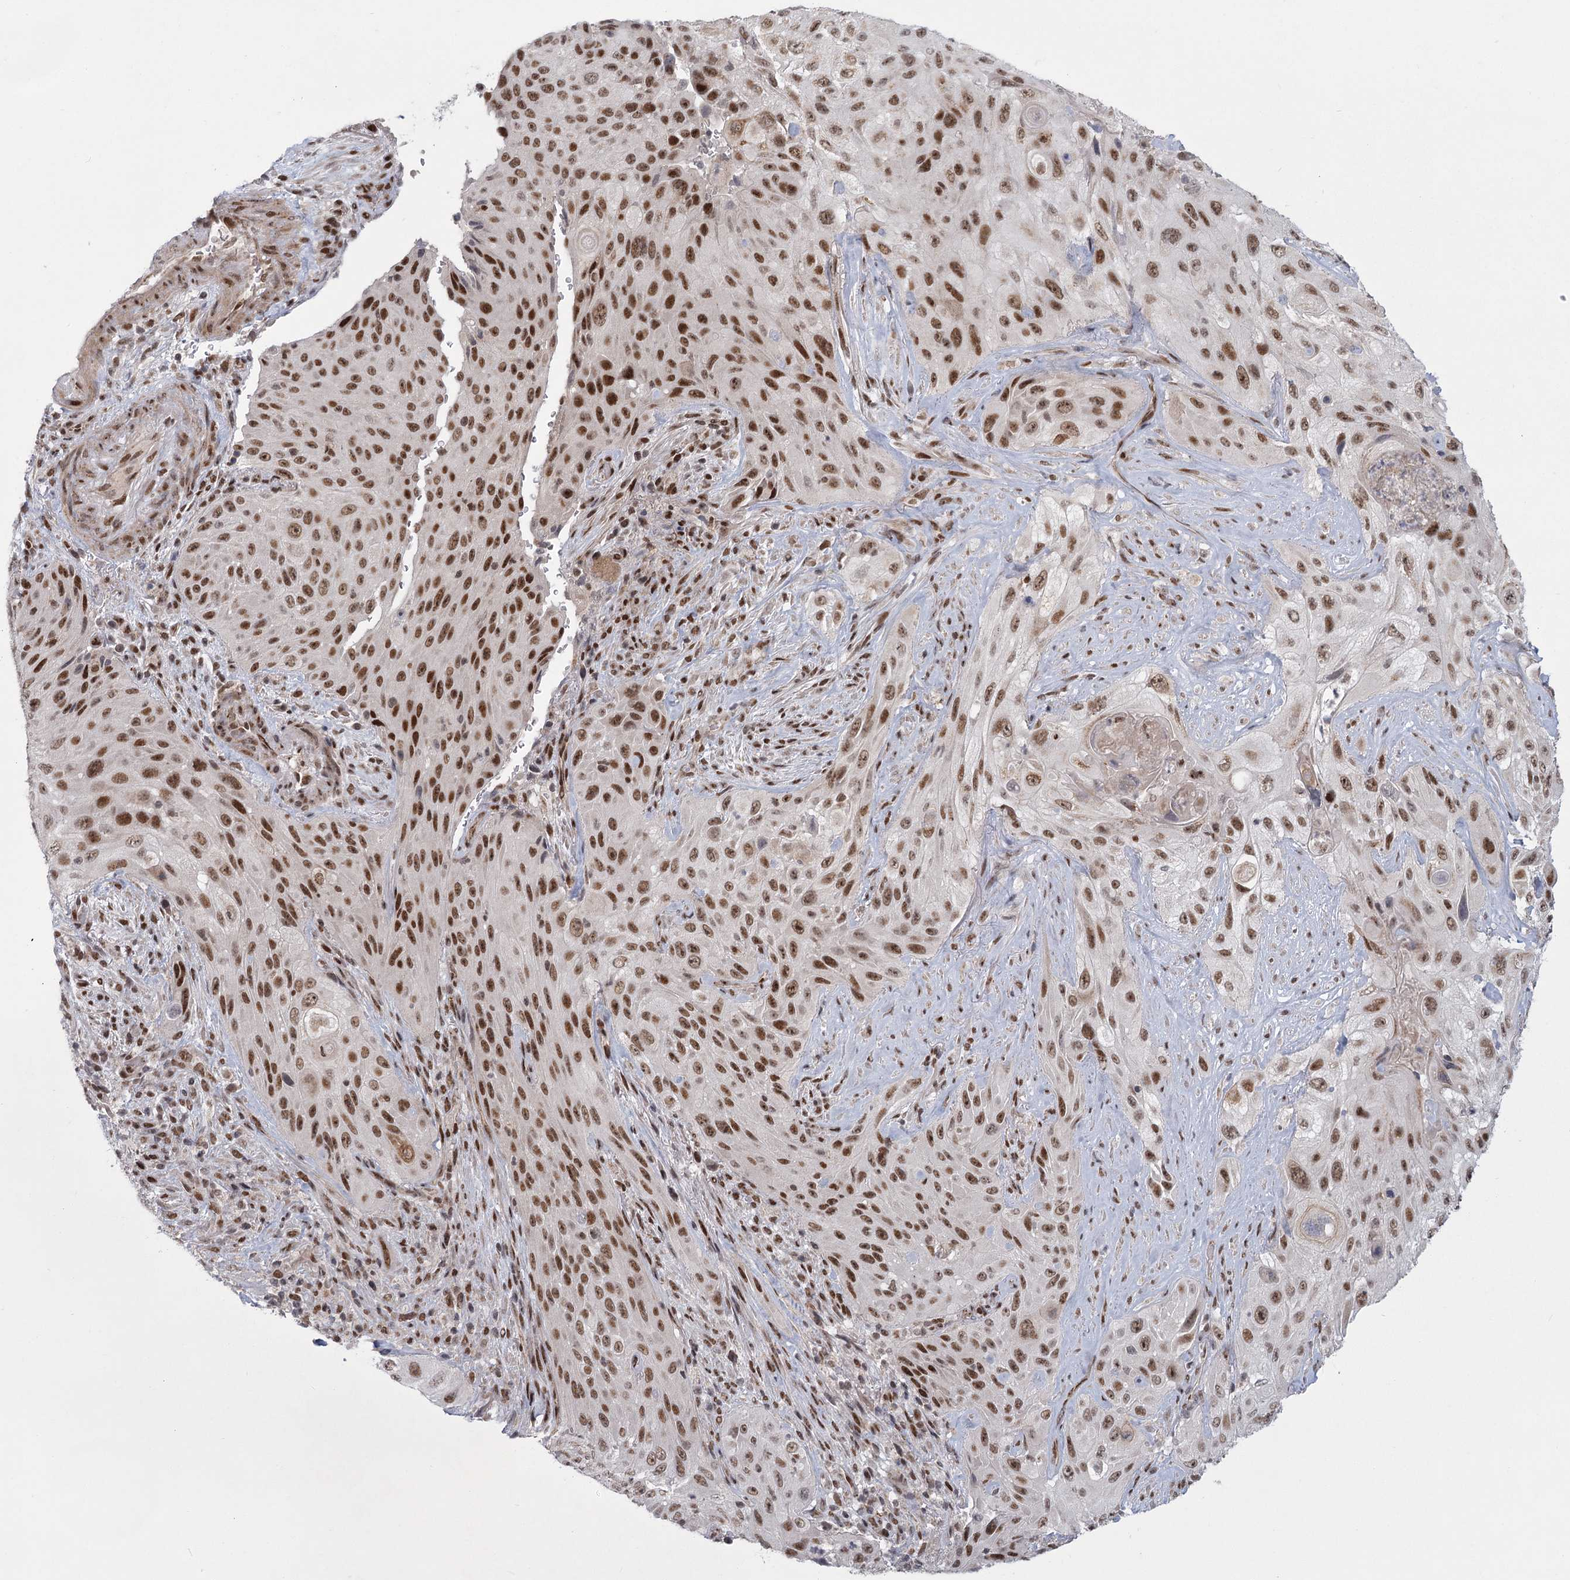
{"staining": {"intensity": "strong", "quantity": ">75%", "location": "nuclear"}, "tissue": "cervical cancer", "cell_type": "Tumor cells", "image_type": "cancer", "snomed": [{"axis": "morphology", "description": "Squamous cell carcinoma, NOS"}, {"axis": "topography", "description": "Cervix"}], "caption": "Immunohistochemistry (DAB) staining of cervical squamous cell carcinoma reveals strong nuclear protein expression in about >75% of tumor cells.", "gene": "CIB4", "patient": {"sex": "female", "age": 42}}